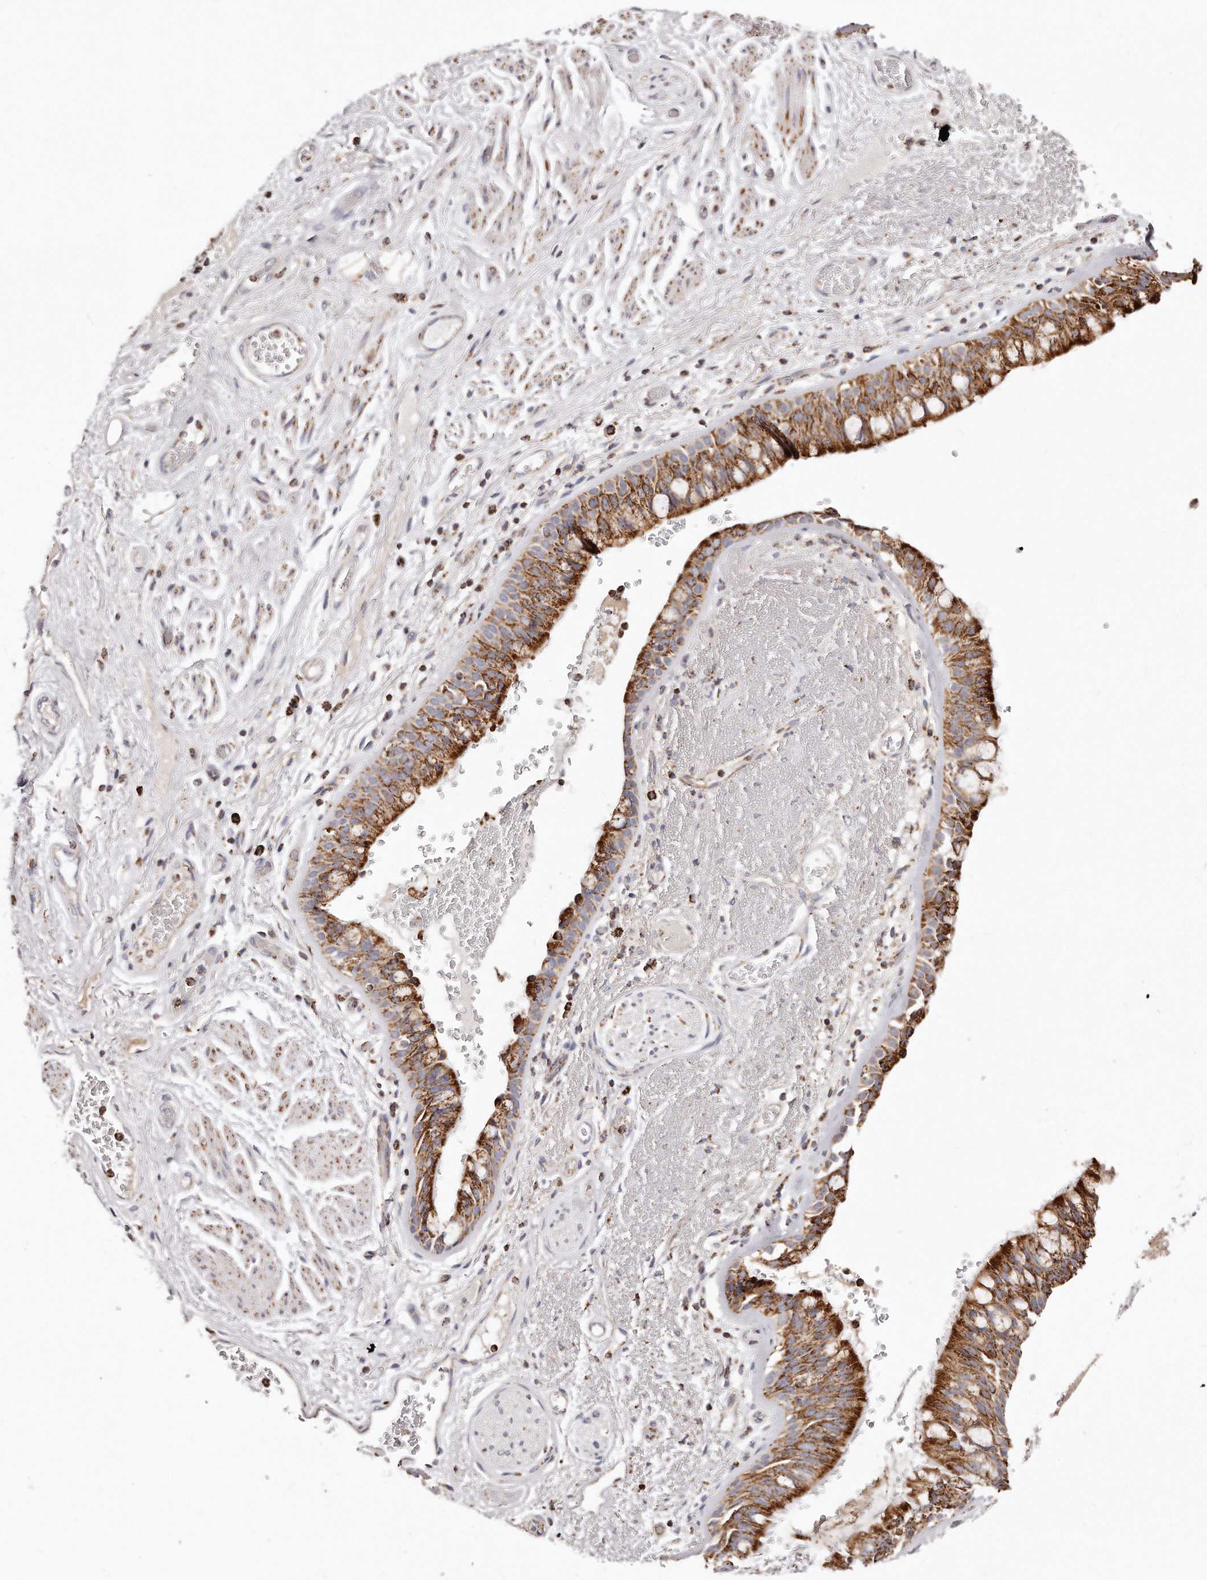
{"staining": {"intensity": "strong", "quantity": ">75%", "location": "cytoplasmic/membranous"}, "tissue": "bronchus", "cell_type": "Respiratory epithelial cells", "image_type": "normal", "snomed": [{"axis": "morphology", "description": "Normal tissue, NOS"}, {"axis": "morphology", "description": "Squamous cell carcinoma, NOS"}, {"axis": "topography", "description": "Lymph node"}, {"axis": "topography", "description": "Bronchus"}, {"axis": "topography", "description": "Lung"}], "caption": "A micrograph of bronchus stained for a protein demonstrates strong cytoplasmic/membranous brown staining in respiratory epithelial cells.", "gene": "RTKN", "patient": {"sex": "male", "age": 66}}